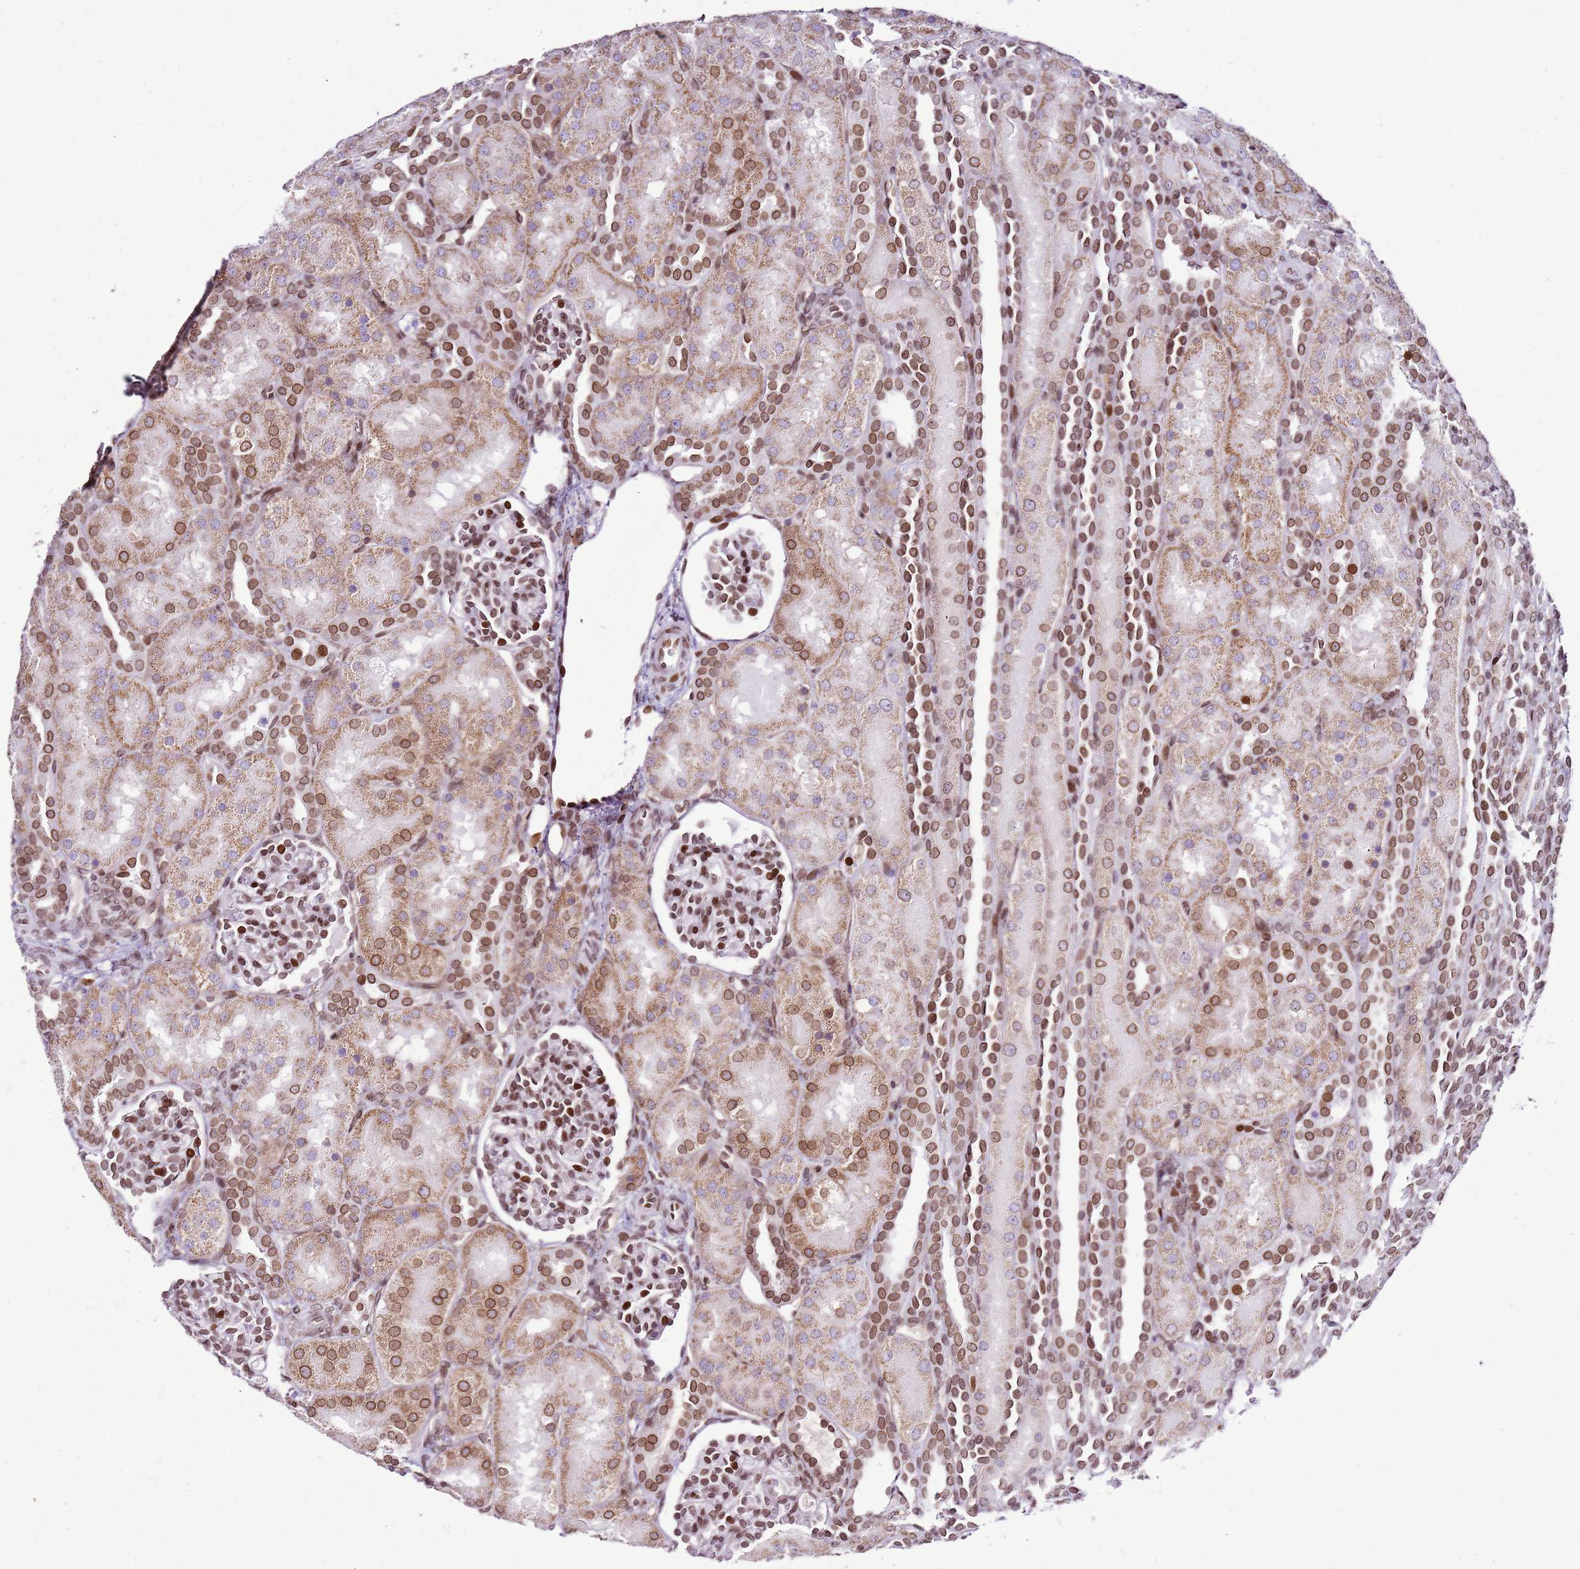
{"staining": {"intensity": "strong", "quantity": "25%-75%", "location": "nuclear"}, "tissue": "kidney", "cell_type": "Cells in glomeruli", "image_type": "normal", "snomed": [{"axis": "morphology", "description": "Normal tissue, NOS"}, {"axis": "topography", "description": "Kidney"}], "caption": "Immunohistochemistry (IHC) photomicrograph of benign kidney stained for a protein (brown), which exhibits high levels of strong nuclear staining in approximately 25%-75% of cells in glomeruli.", "gene": "POU6F1", "patient": {"sex": "male", "age": 1}}